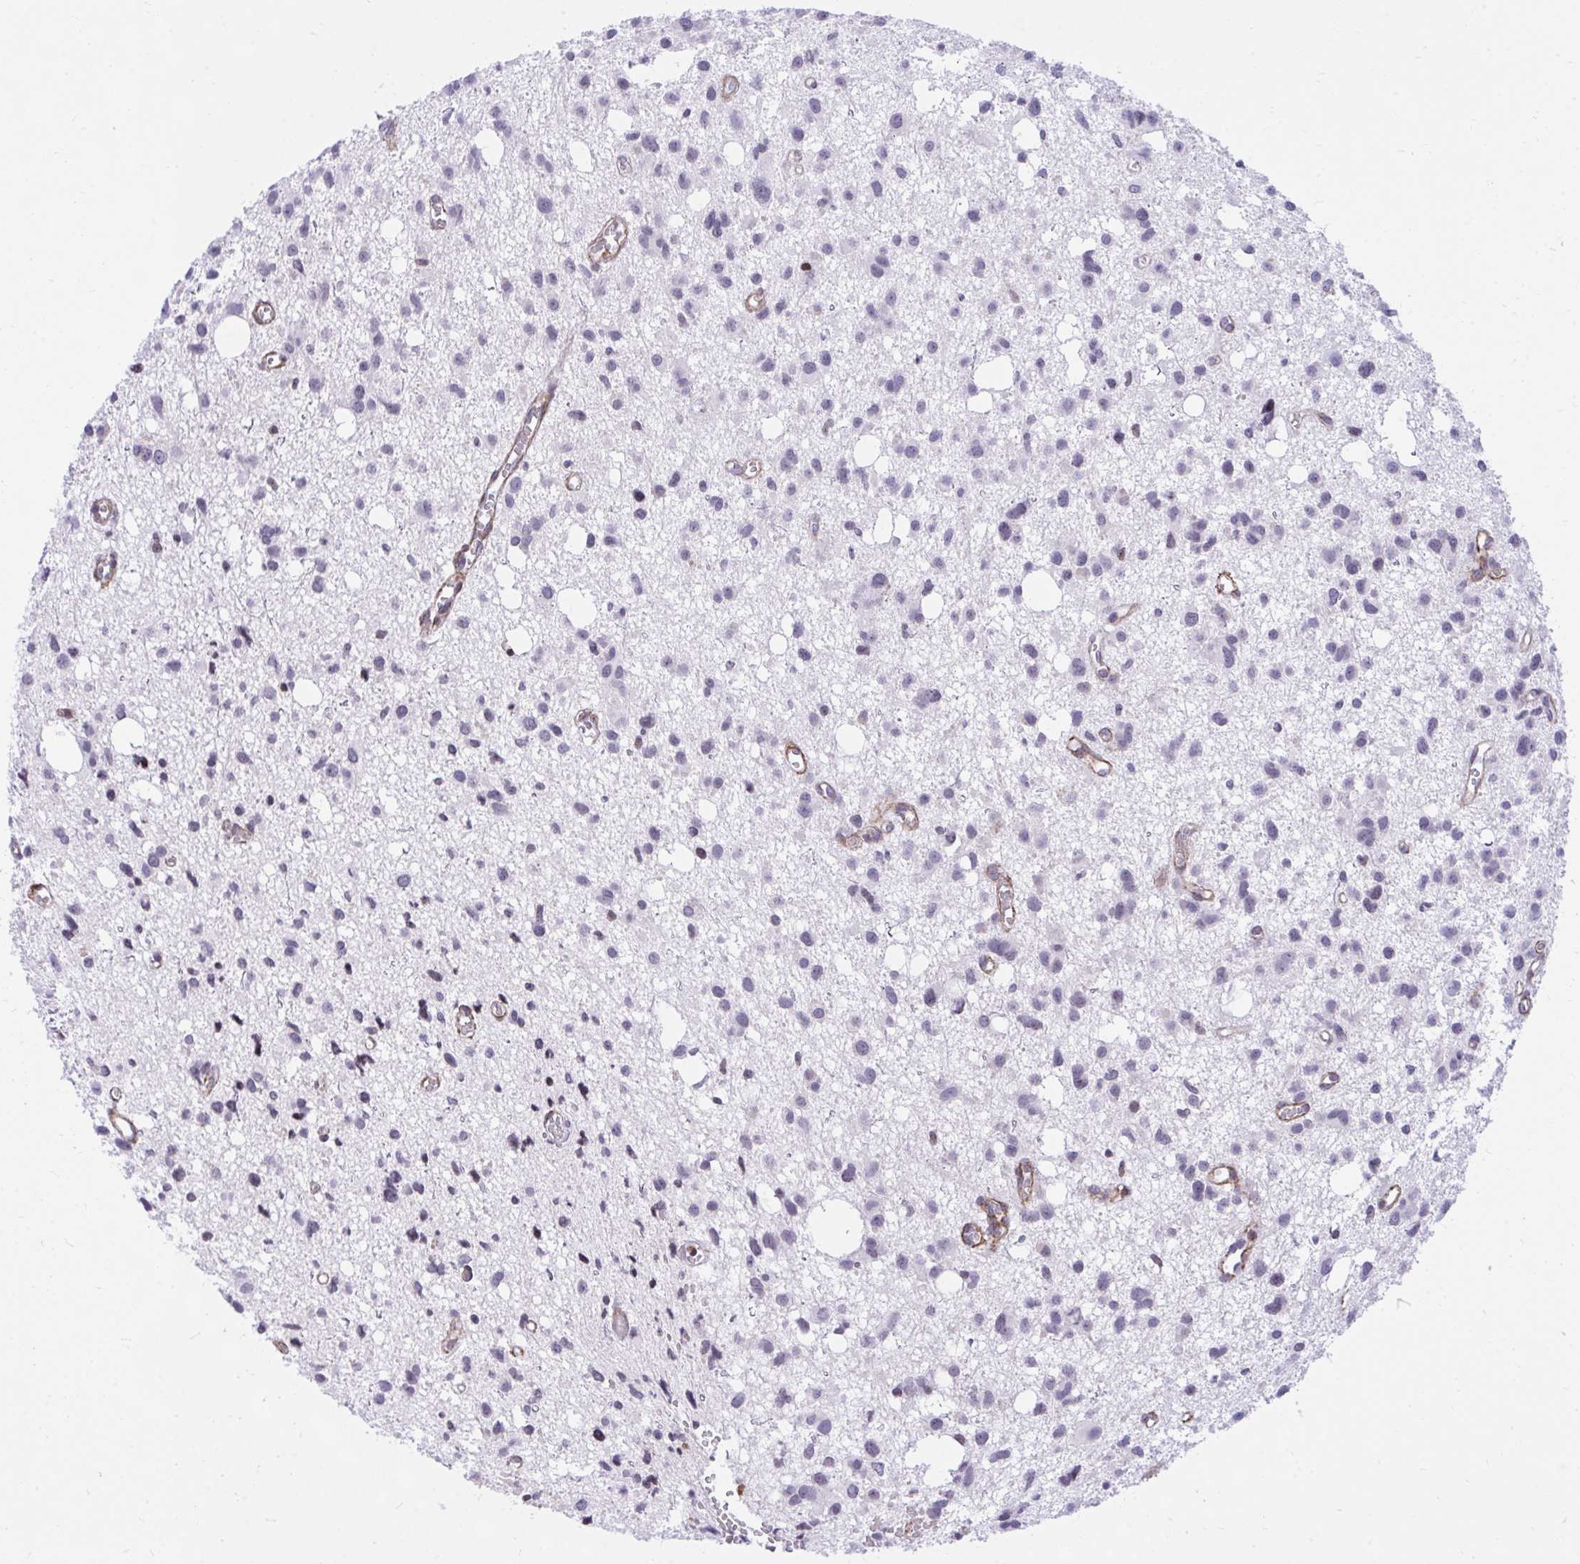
{"staining": {"intensity": "negative", "quantity": "none", "location": "none"}, "tissue": "glioma", "cell_type": "Tumor cells", "image_type": "cancer", "snomed": [{"axis": "morphology", "description": "Glioma, malignant, High grade"}, {"axis": "topography", "description": "Brain"}], "caption": "High magnification brightfield microscopy of glioma stained with DAB (brown) and counterstained with hematoxylin (blue): tumor cells show no significant expression.", "gene": "KCNN4", "patient": {"sex": "male", "age": 23}}